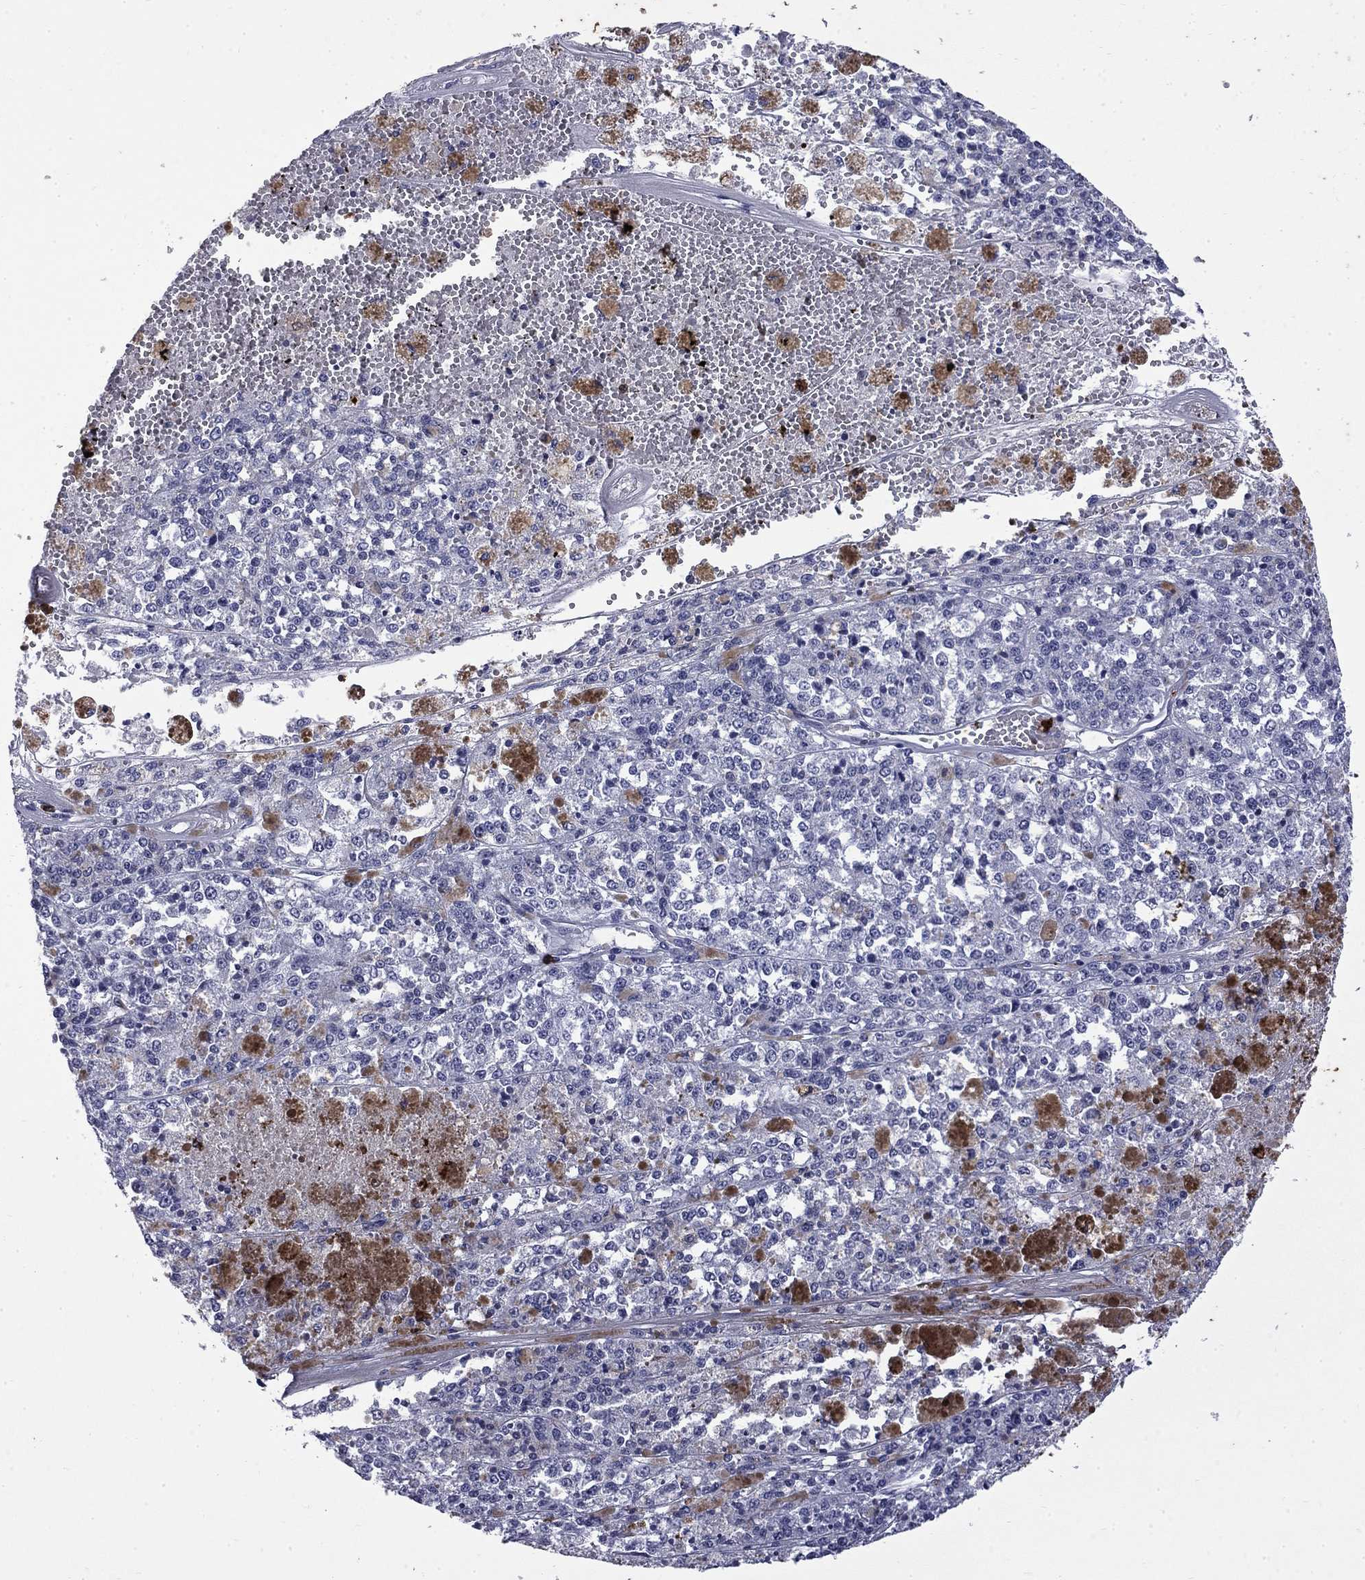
{"staining": {"intensity": "negative", "quantity": "none", "location": "none"}, "tissue": "melanoma", "cell_type": "Tumor cells", "image_type": "cancer", "snomed": [{"axis": "morphology", "description": "Malignant melanoma, Metastatic site"}, {"axis": "topography", "description": "Lymph node"}], "caption": "High magnification brightfield microscopy of malignant melanoma (metastatic site) stained with DAB (3,3'-diaminobenzidine) (brown) and counterstained with hematoxylin (blue): tumor cells show no significant staining.", "gene": "TRIM29", "patient": {"sex": "female", "age": 64}}